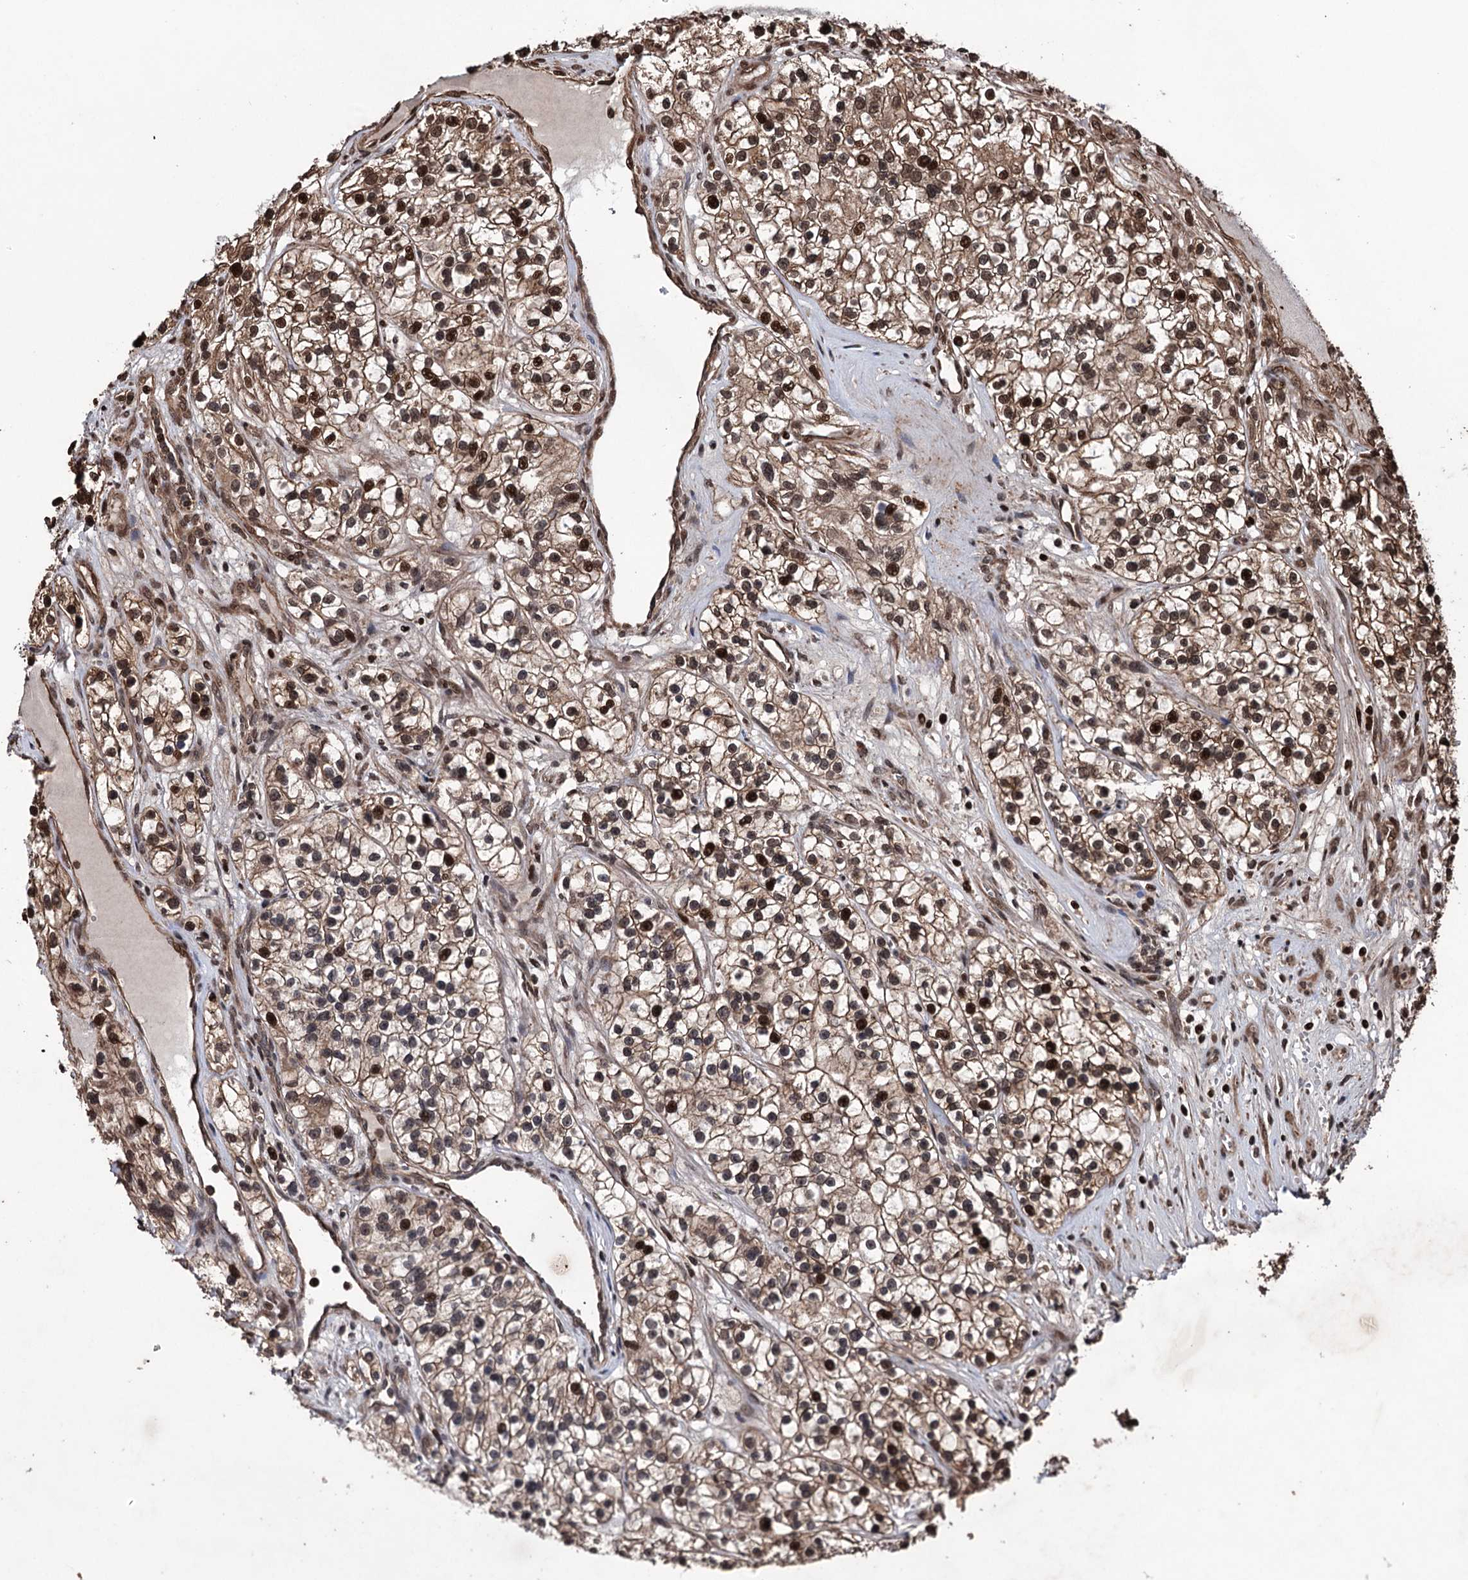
{"staining": {"intensity": "strong", "quantity": ">75%", "location": "cytoplasmic/membranous,nuclear"}, "tissue": "renal cancer", "cell_type": "Tumor cells", "image_type": "cancer", "snomed": [{"axis": "morphology", "description": "Adenocarcinoma, NOS"}, {"axis": "topography", "description": "Kidney"}], "caption": "Strong cytoplasmic/membranous and nuclear positivity is present in approximately >75% of tumor cells in adenocarcinoma (renal).", "gene": "EYA4", "patient": {"sex": "female", "age": 57}}